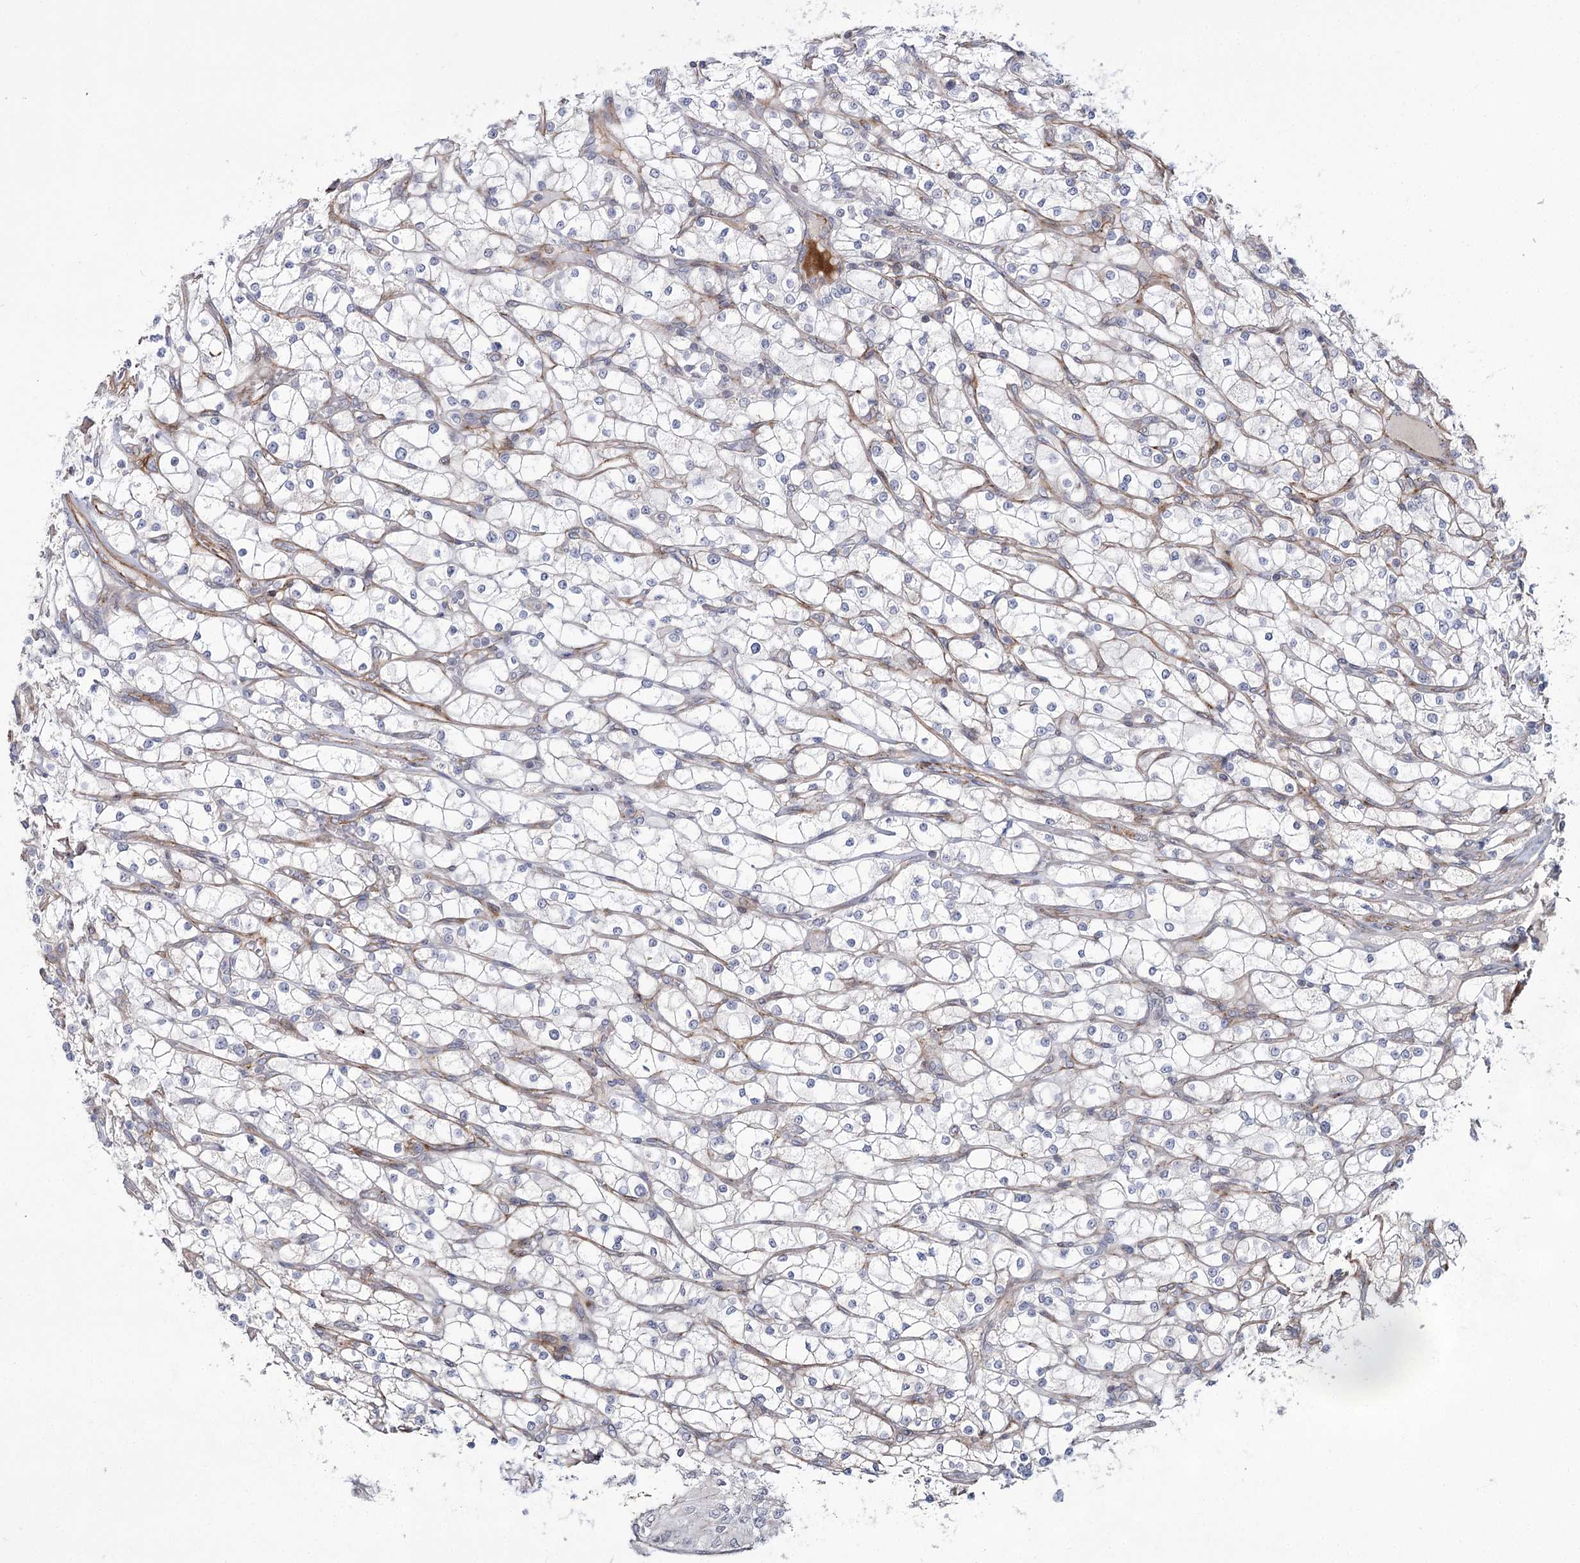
{"staining": {"intensity": "negative", "quantity": "none", "location": "none"}, "tissue": "renal cancer", "cell_type": "Tumor cells", "image_type": "cancer", "snomed": [{"axis": "morphology", "description": "Adenocarcinoma, NOS"}, {"axis": "topography", "description": "Kidney"}], "caption": "Photomicrograph shows no significant protein expression in tumor cells of adenocarcinoma (renal).", "gene": "ATL2", "patient": {"sex": "male", "age": 80}}